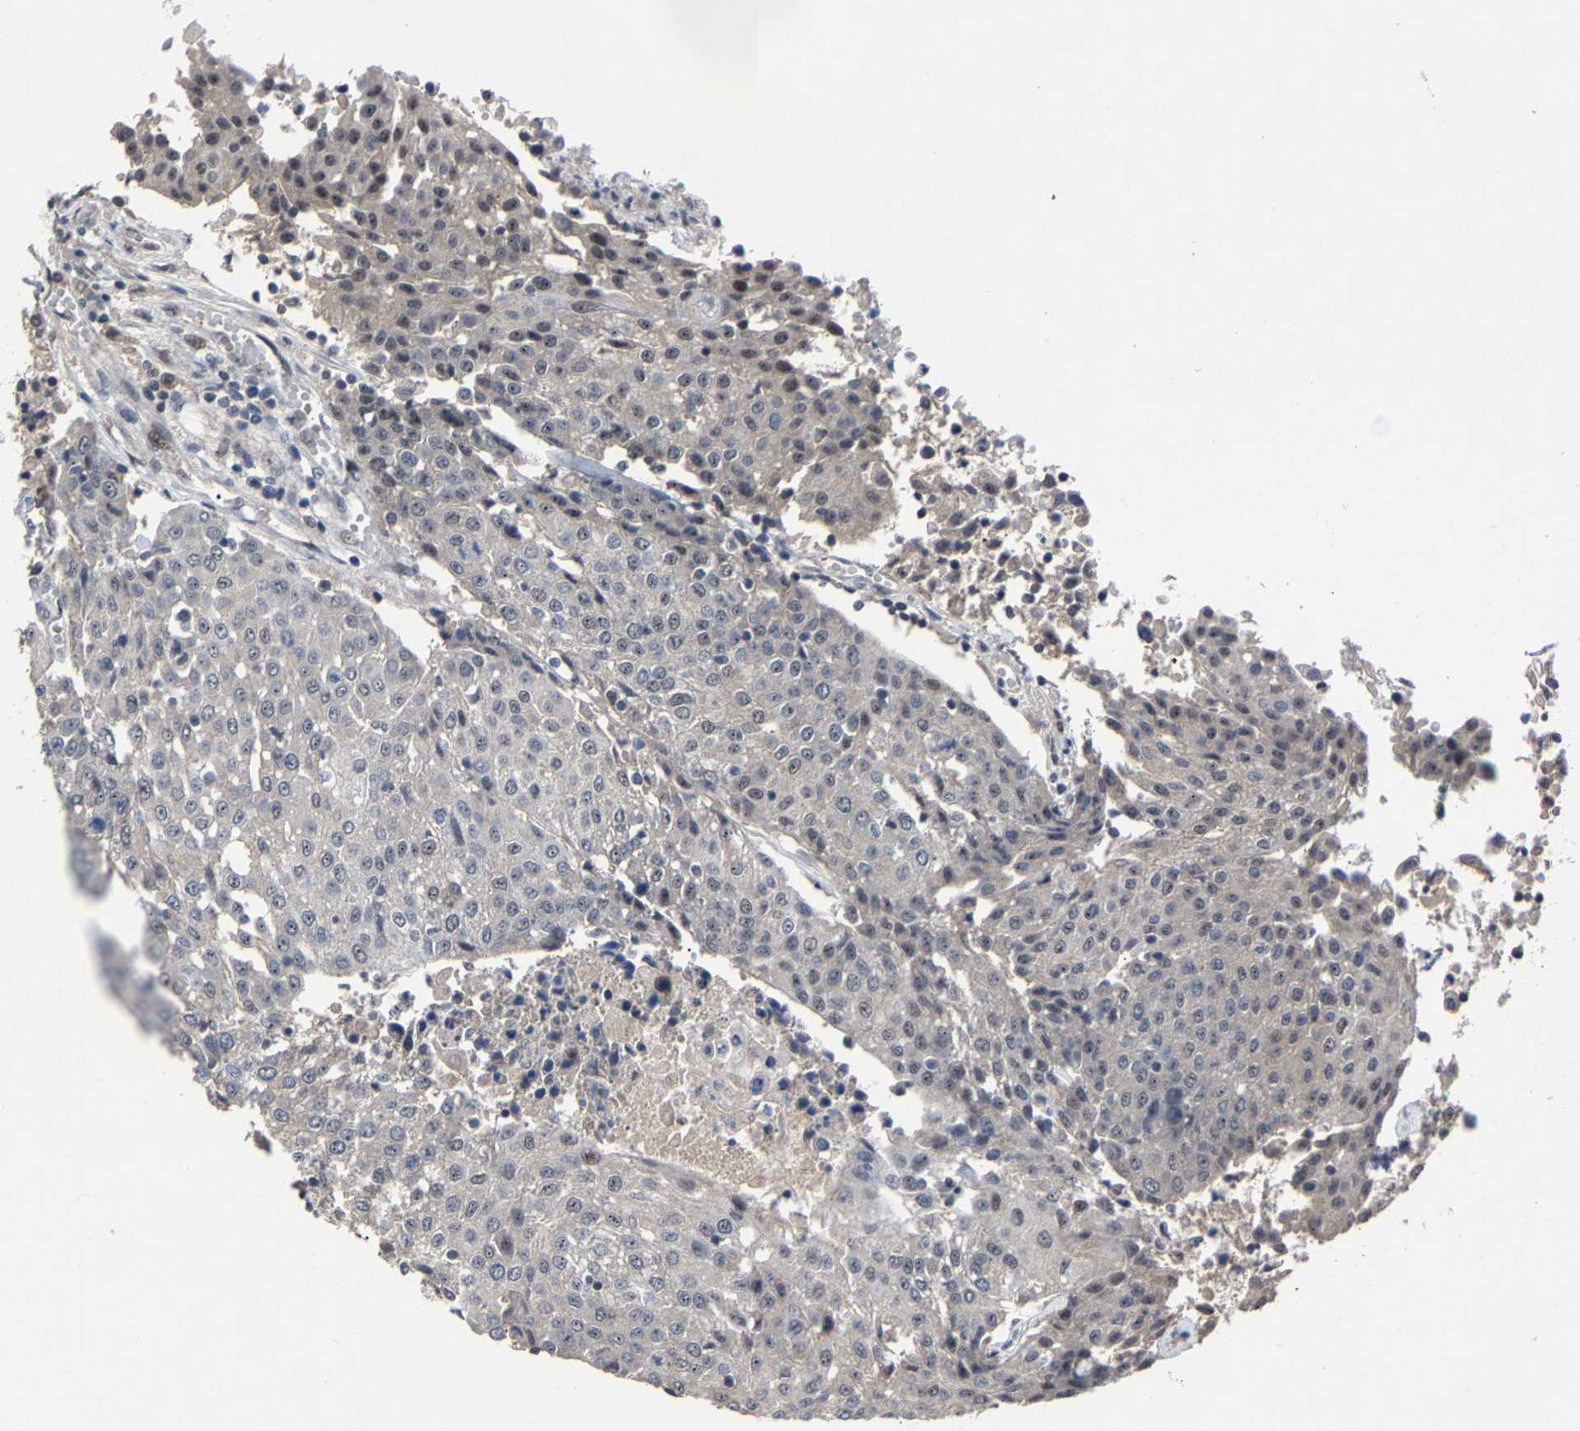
{"staining": {"intensity": "negative", "quantity": "none", "location": "none"}, "tissue": "urothelial cancer", "cell_type": "Tumor cells", "image_type": "cancer", "snomed": [{"axis": "morphology", "description": "Urothelial carcinoma, High grade"}, {"axis": "topography", "description": "Urinary bladder"}], "caption": "Tumor cells show no significant protein expression in urothelial cancer. (DAB (3,3'-diaminobenzidine) IHC with hematoxylin counter stain).", "gene": "LSM8", "patient": {"sex": "female", "age": 85}}